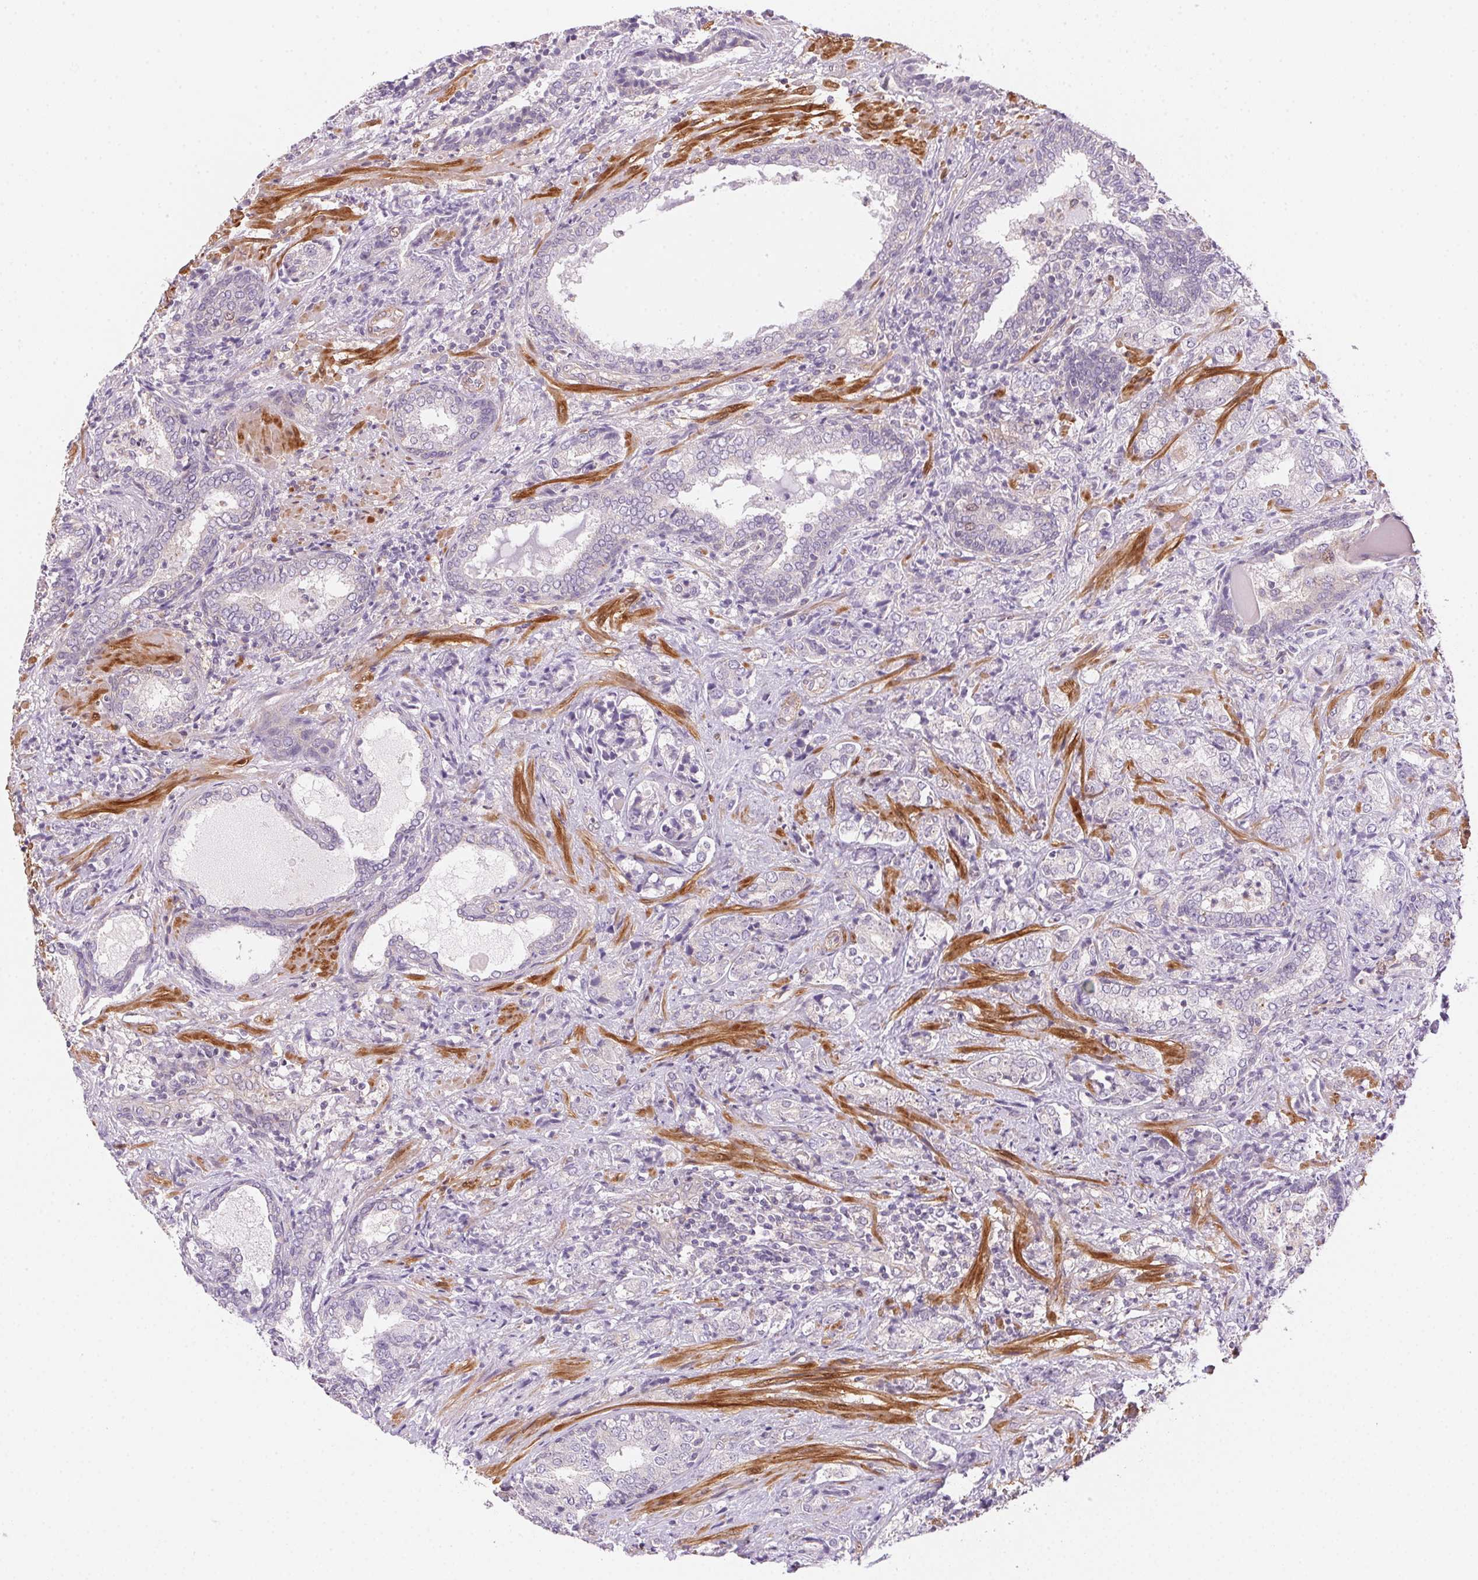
{"staining": {"intensity": "negative", "quantity": "none", "location": "none"}, "tissue": "prostate cancer", "cell_type": "Tumor cells", "image_type": "cancer", "snomed": [{"axis": "morphology", "description": "Adenocarcinoma, High grade"}, {"axis": "topography", "description": "Prostate"}], "caption": "Tumor cells are negative for brown protein staining in prostate cancer (adenocarcinoma (high-grade)). The staining is performed using DAB brown chromogen with nuclei counter-stained in using hematoxylin.", "gene": "SMTN", "patient": {"sex": "male", "age": 62}}